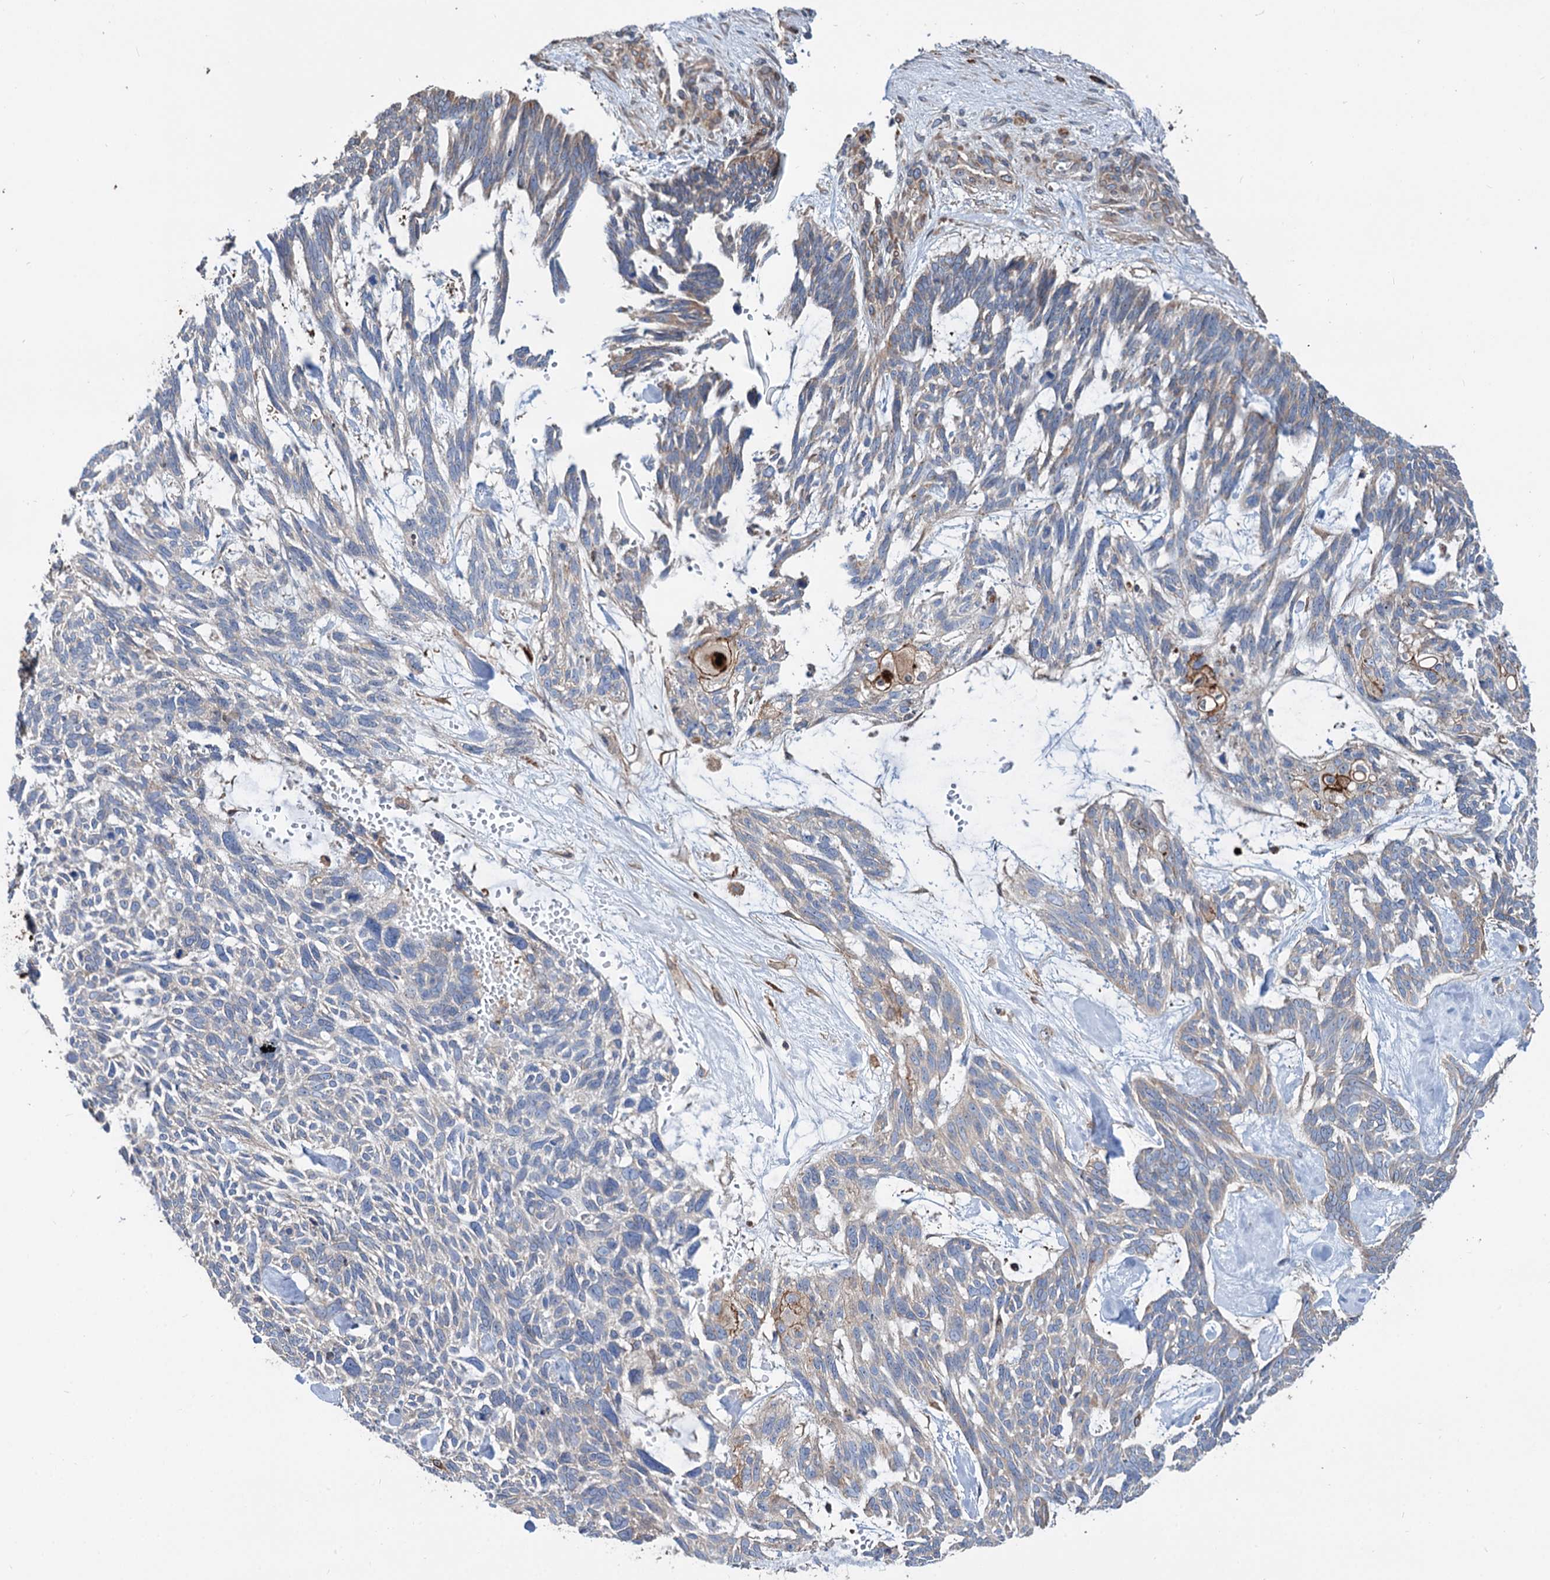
{"staining": {"intensity": "moderate", "quantity": "<25%", "location": "cytoplasmic/membranous"}, "tissue": "skin cancer", "cell_type": "Tumor cells", "image_type": "cancer", "snomed": [{"axis": "morphology", "description": "Basal cell carcinoma"}, {"axis": "topography", "description": "Skin"}], "caption": "Approximately <25% of tumor cells in human skin cancer (basal cell carcinoma) exhibit moderate cytoplasmic/membranous protein expression as visualized by brown immunohistochemical staining.", "gene": "PTDSS2", "patient": {"sex": "male", "age": 88}}